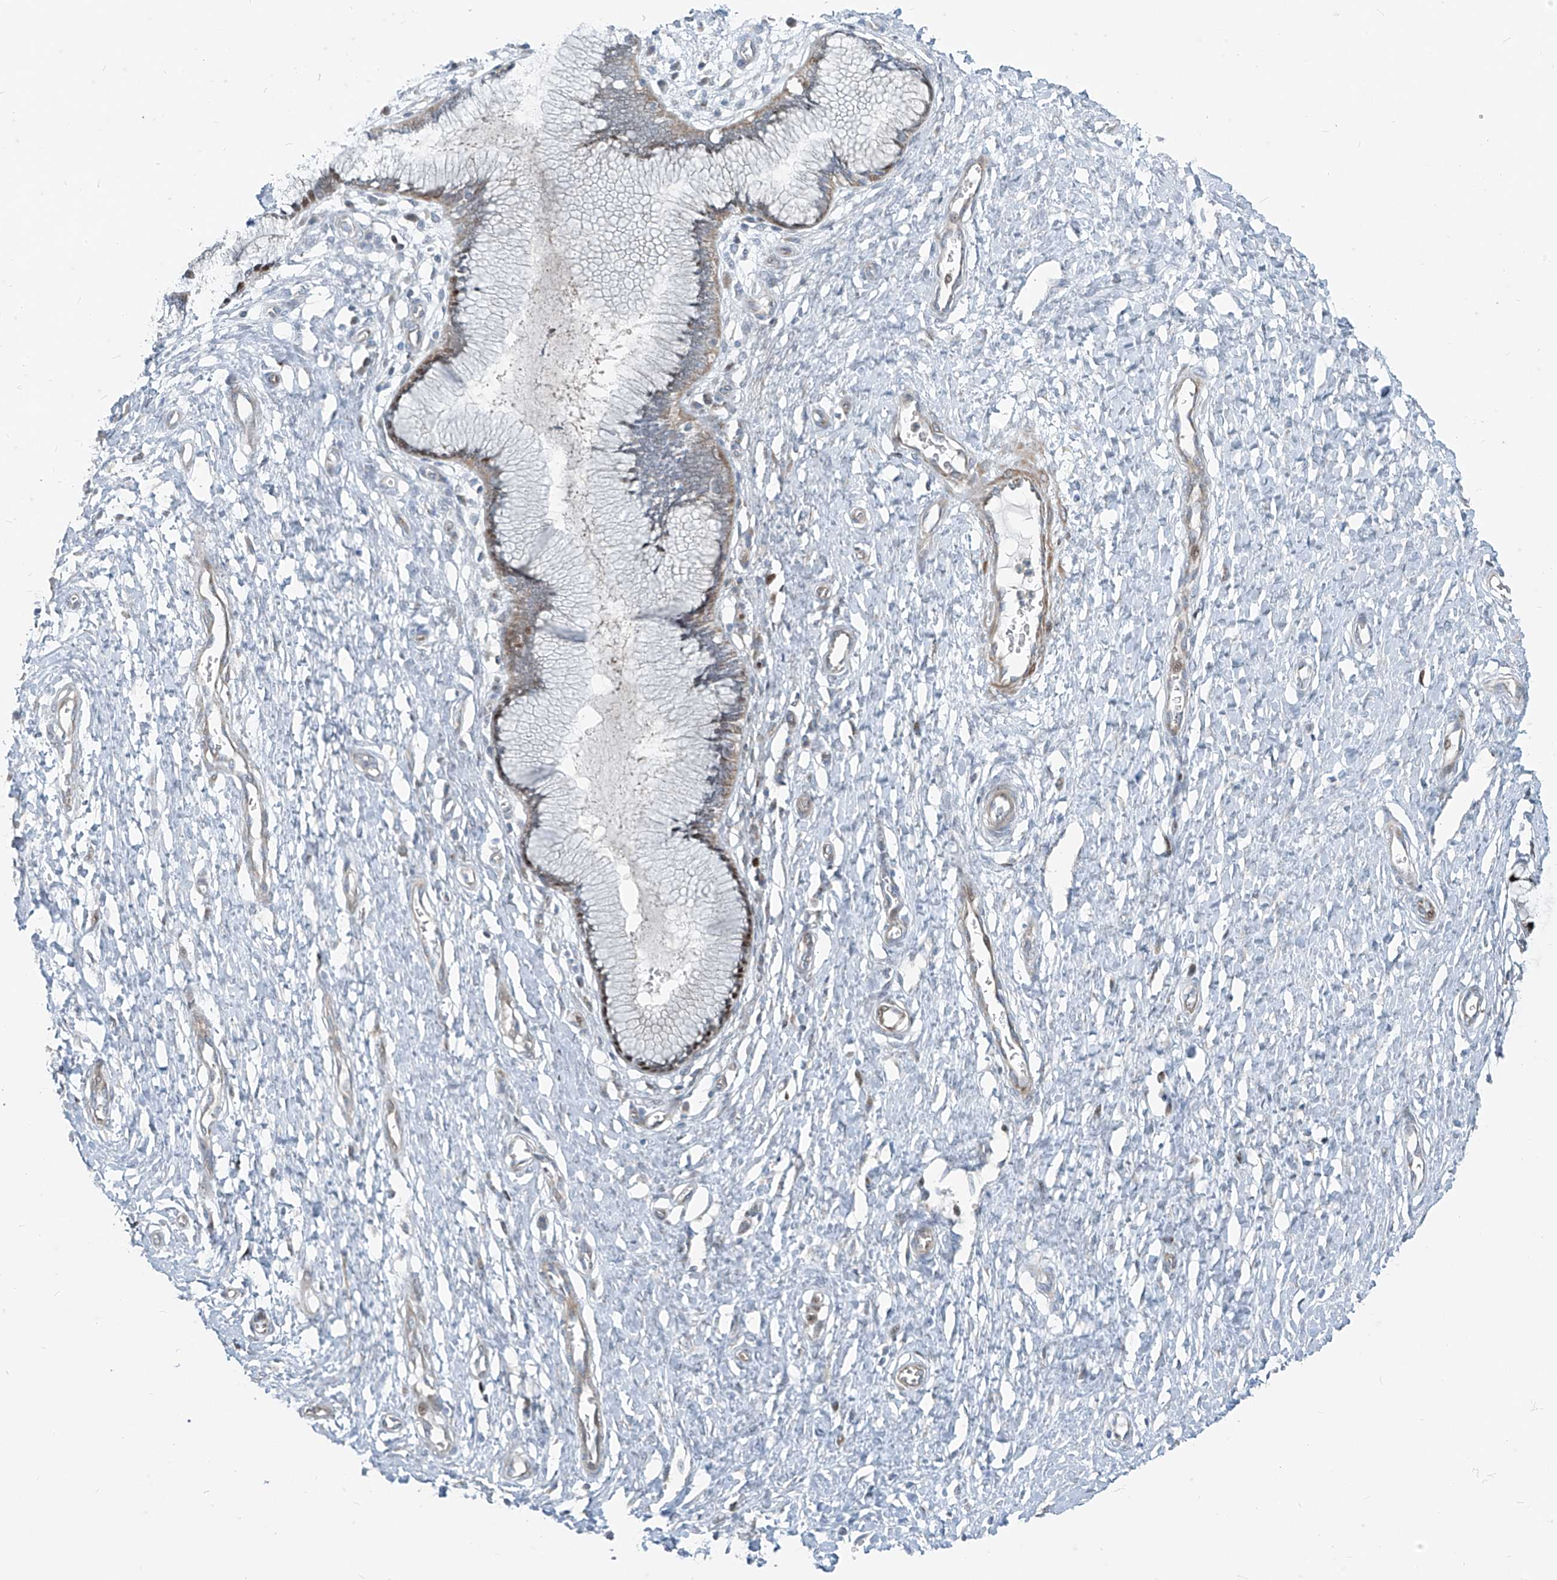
{"staining": {"intensity": "moderate", "quantity": "<25%", "location": "nuclear"}, "tissue": "cervix", "cell_type": "Glandular cells", "image_type": "normal", "snomed": [{"axis": "morphology", "description": "Normal tissue, NOS"}, {"axis": "topography", "description": "Cervix"}], "caption": "Immunohistochemistry (IHC) image of normal human cervix stained for a protein (brown), which exhibits low levels of moderate nuclear expression in approximately <25% of glandular cells.", "gene": "PPCS", "patient": {"sex": "female", "age": 55}}